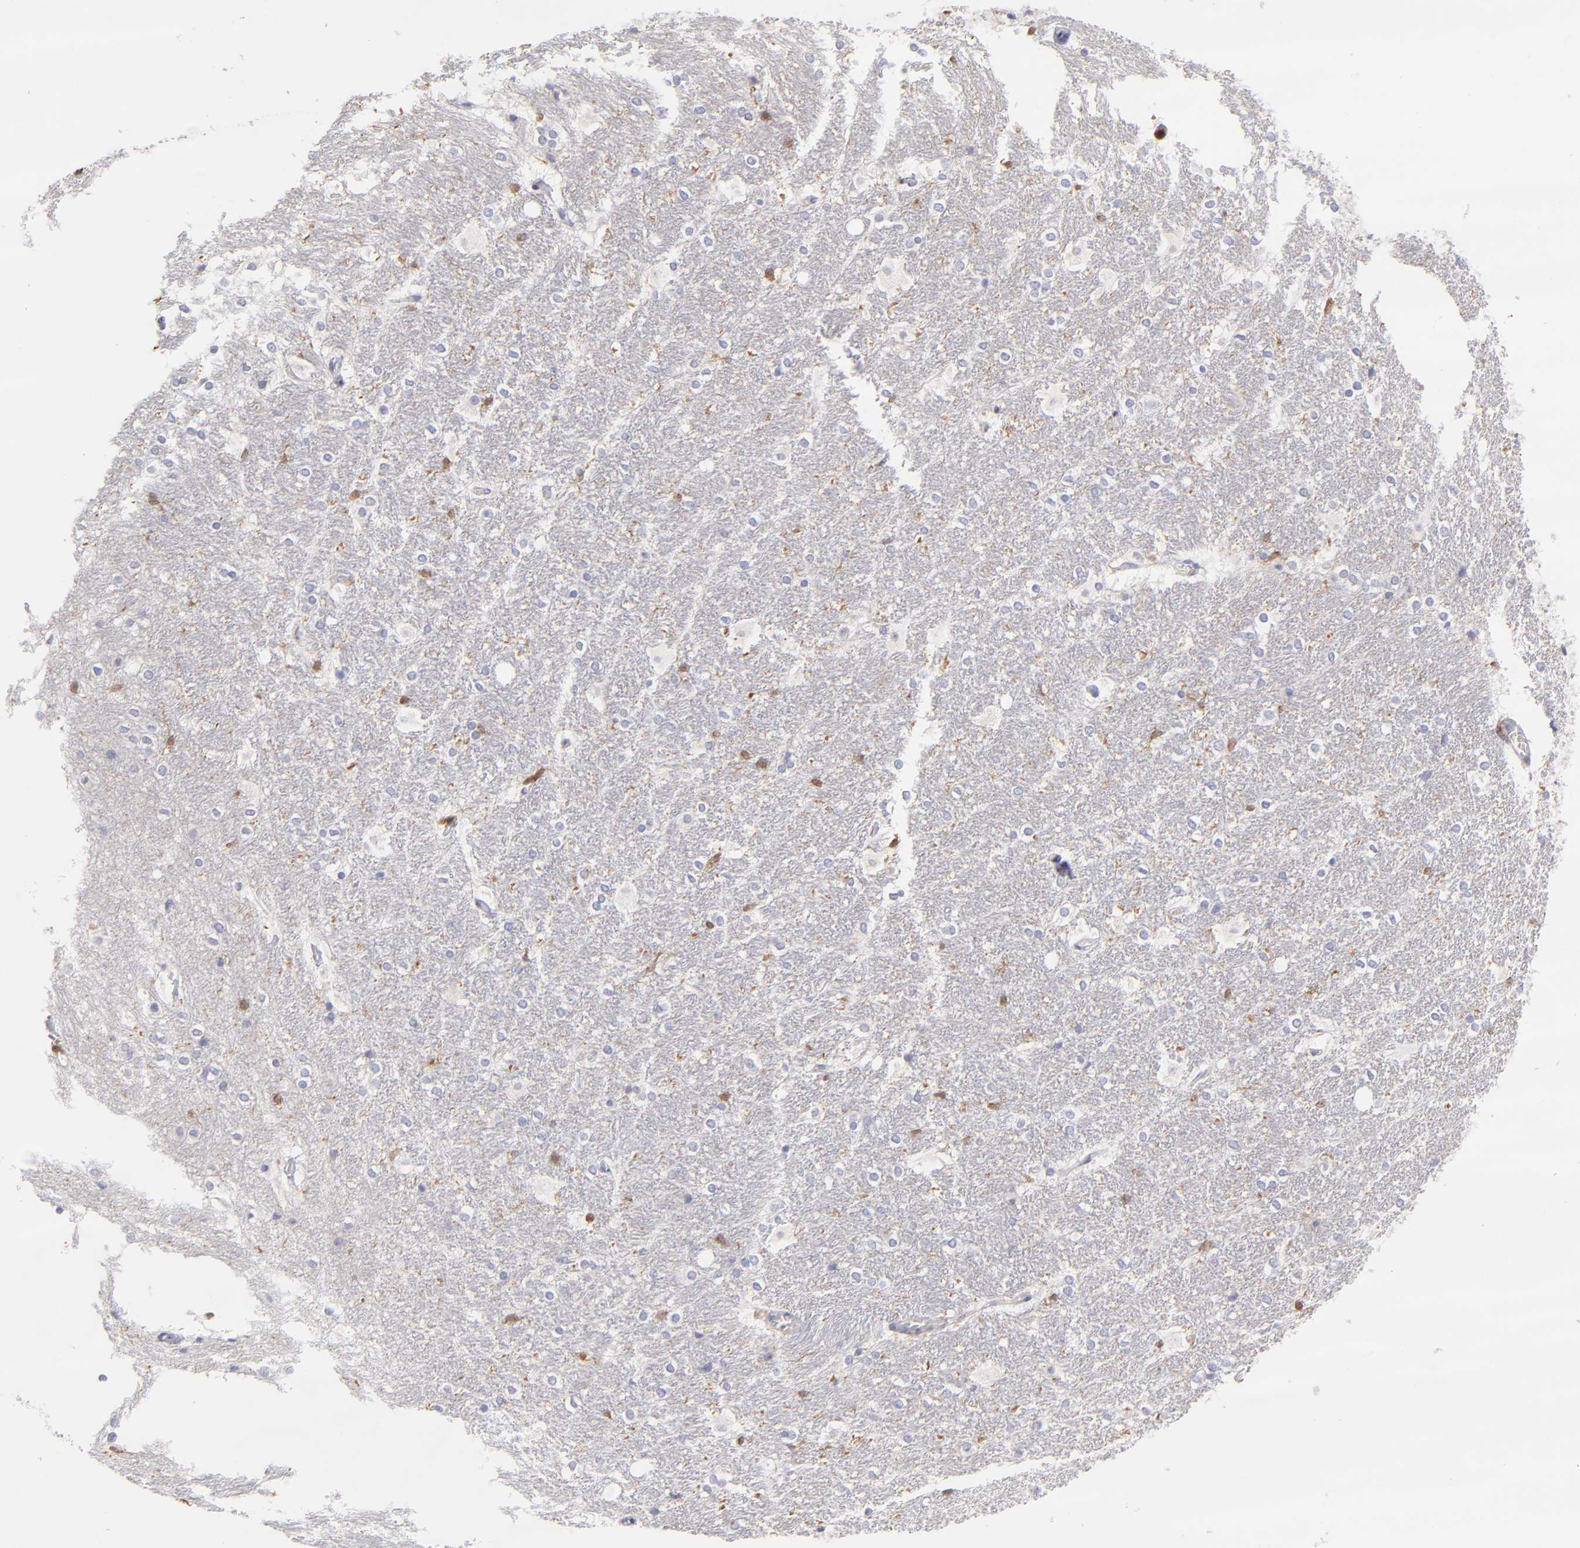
{"staining": {"intensity": "moderate", "quantity": "<25%", "location": "cytoplasmic/membranous"}, "tissue": "hippocampus", "cell_type": "Glial cells", "image_type": "normal", "snomed": [{"axis": "morphology", "description": "Normal tissue, NOS"}, {"axis": "topography", "description": "Hippocampus"}], "caption": "DAB (3,3'-diaminobenzidine) immunohistochemical staining of unremarkable hippocampus shows moderate cytoplasmic/membranous protein staining in about <25% of glial cells.", "gene": "PRKCD", "patient": {"sex": "female", "age": 19}}